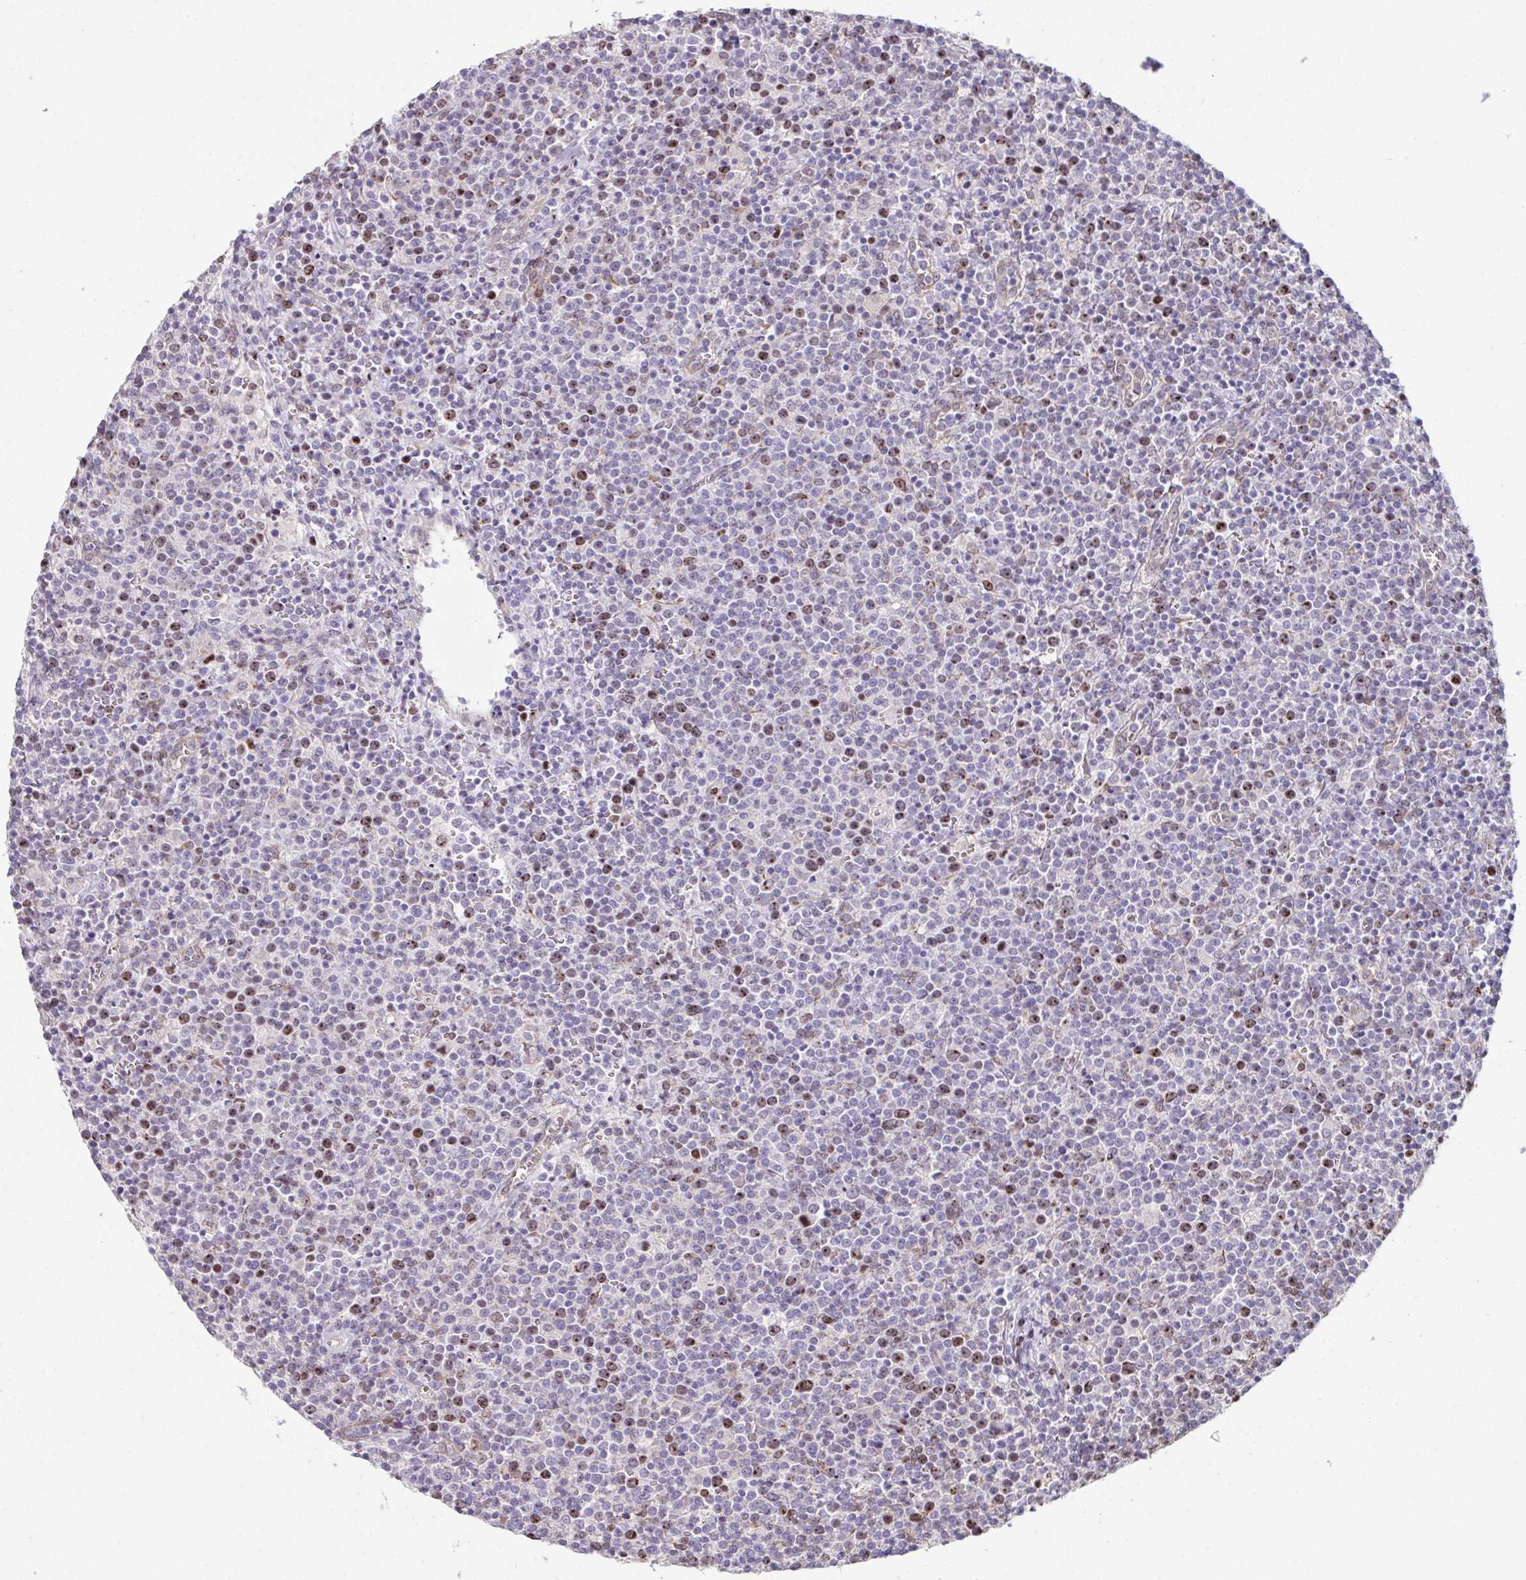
{"staining": {"intensity": "moderate", "quantity": "25%-75%", "location": "nuclear"}, "tissue": "lymphoma", "cell_type": "Tumor cells", "image_type": "cancer", "snomed": [{"axis": "morphology", "description": "Malignant lymphoma, non-Hodgkin's type, High grade"}, {"axis": "topography", "description": "Lymph node"}], "caption": "This is a photomicrograph of IHC staining of malignant lymphoma, non-Hodgkin's type (high-grade), which shows moderate staining in the nuclear of tumor cells.", "gene": "SETD7", "patient": {"sex": "male", "age": 61}}